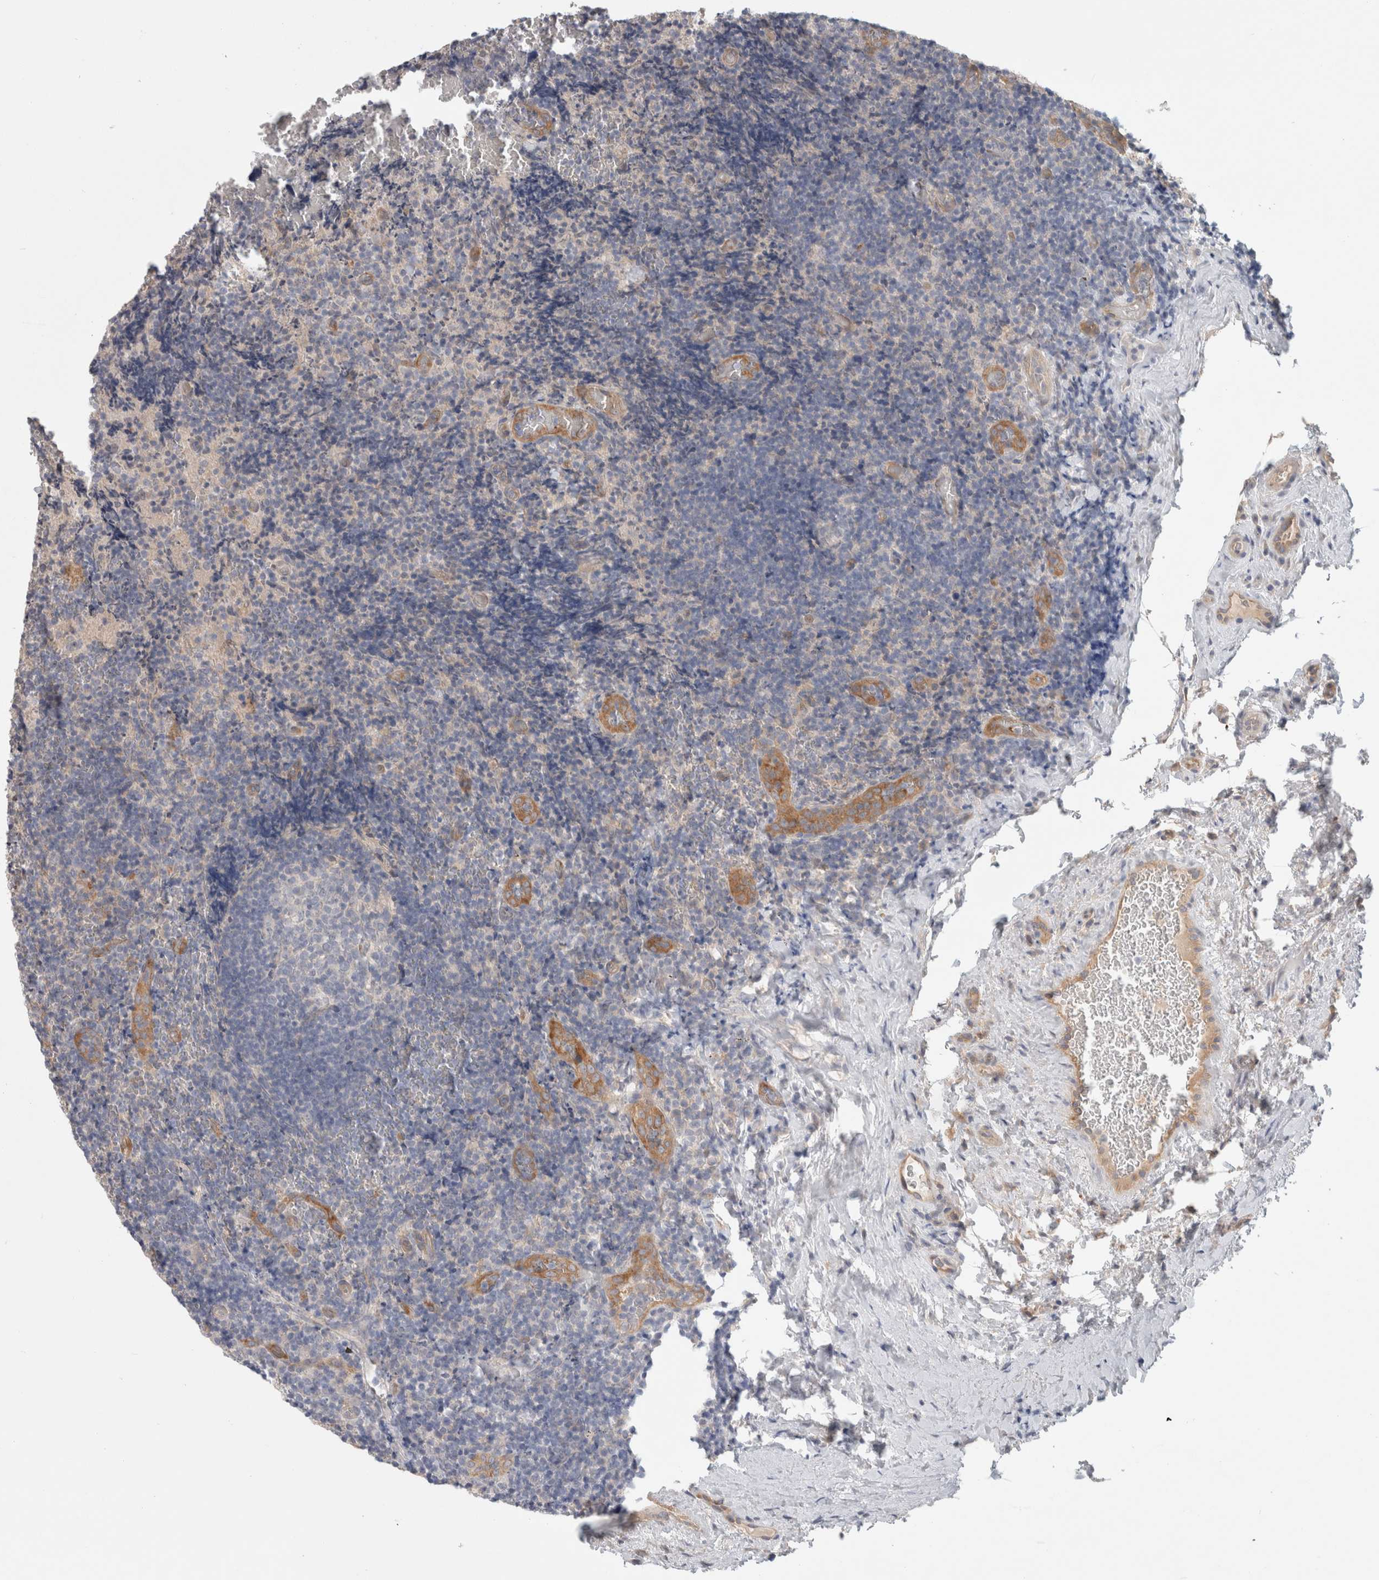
{"staining": {"intensity": "negative", "quantity": "none", "location": "none"}, "tissue": "lymphoma", "cell_type": "Tumor cells", "image_type": "cancer", "snomed": [{"axis": "morphology", "description": "Malignant lymphoma, non-Hodgkin's type, High grade"}, {"axis": "topography", "description": "Tonsil"}], "caption": "Micrograph shows no protein staining in tumor cells of lymphoma tissue.", "gene": "RASAL2", "patient": {"sex": "female", "age": 36}}